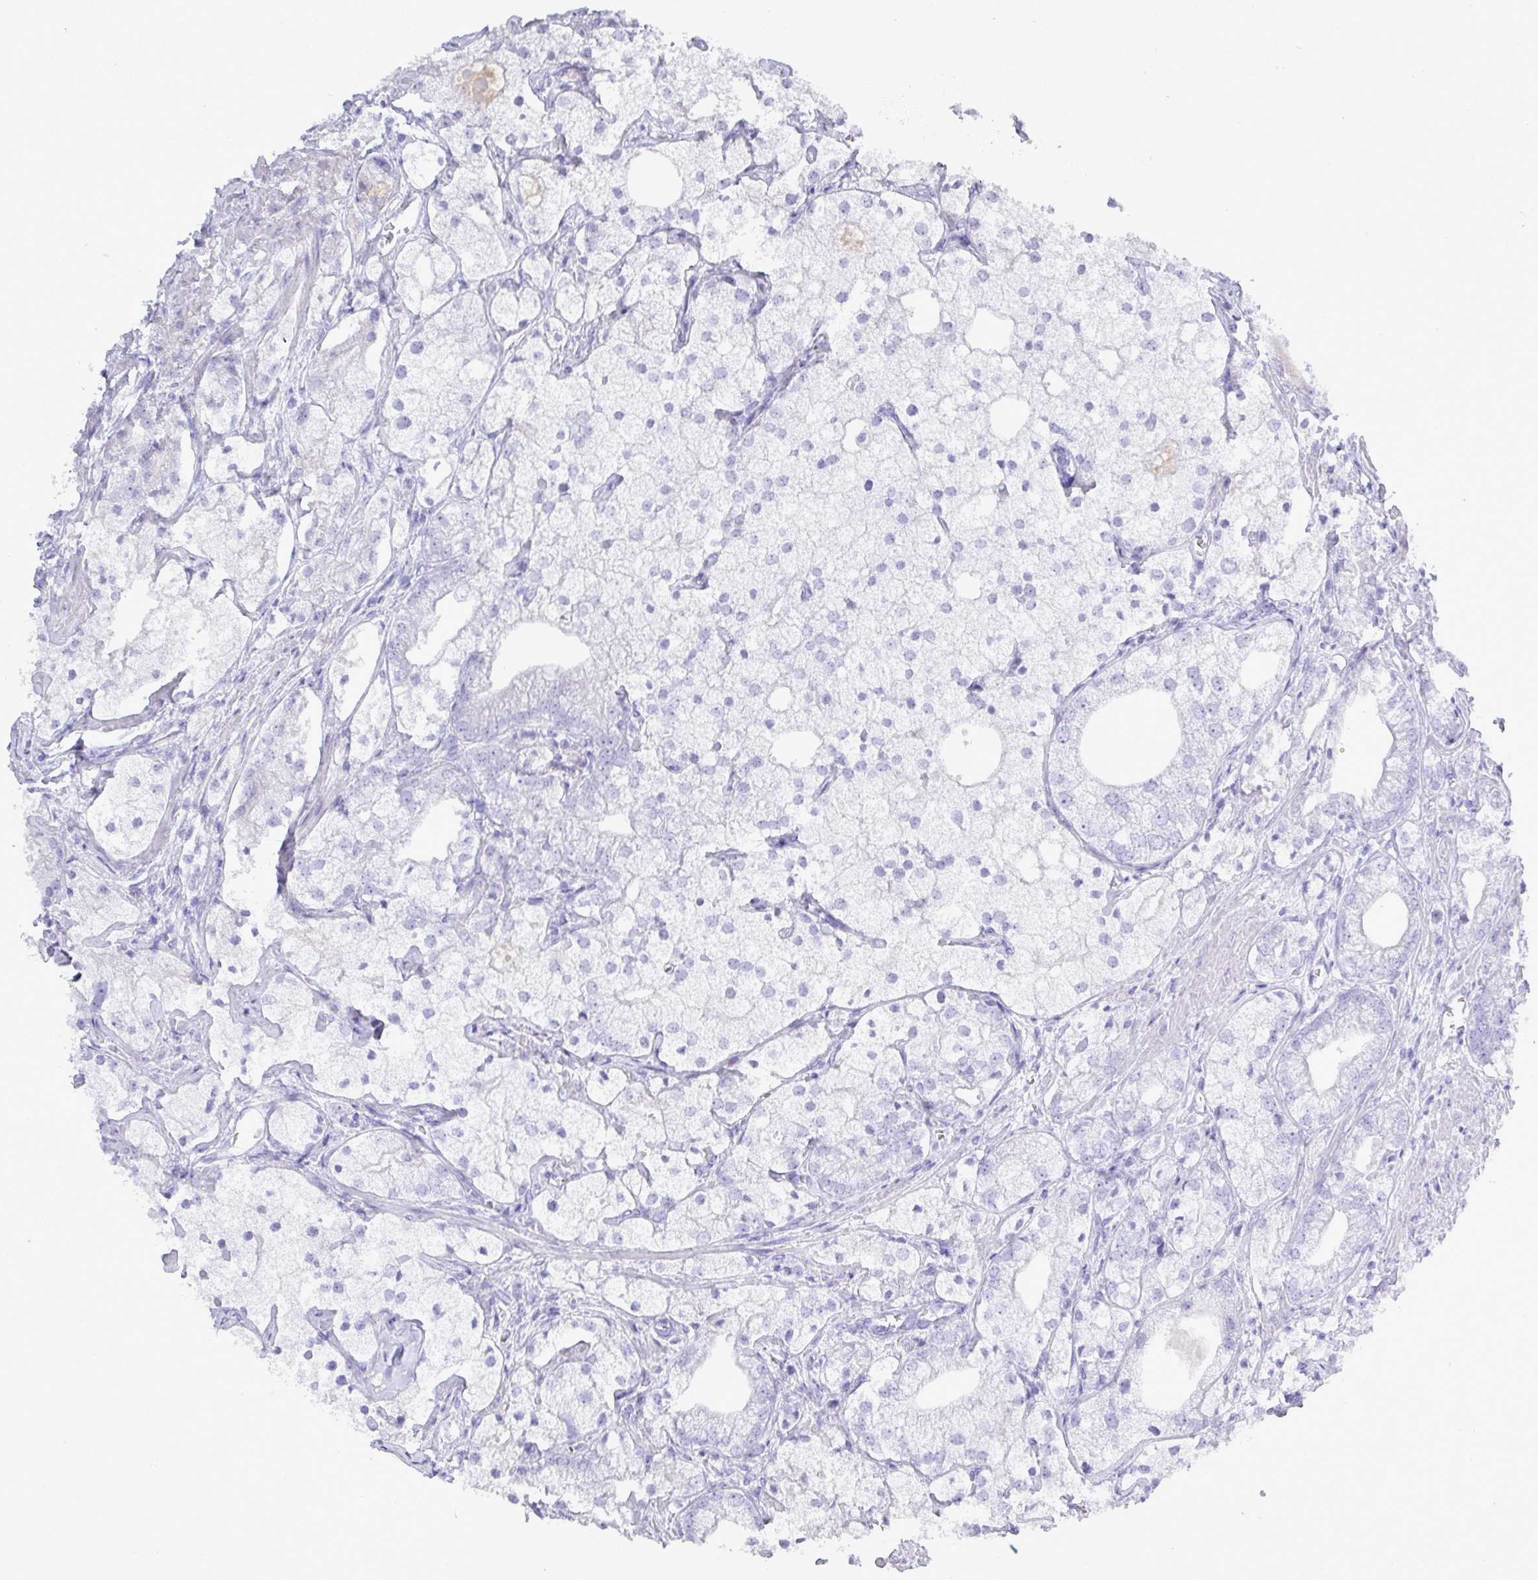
{"staining": {"intensity": "negative", "quantity": "none", "location": "none"}, "tissue": "prostate cancer", "cell_type": "Tumor cells", "image_type": "cancer", "snomed": [{"axis": "morphology", "description": "Adenocarcinoma, Low grade"}, {"axis": "topography", "description": "Prostate"}], "caption": "A high-resolution micrograph shows immunohistochemistry (IHC) staining of prostate cancer (adenocarcinoma (low-grade)), which displays no significant staining in tumor cells.", "gene": "TNFSF12", "patient": {"sex": "male", "age": 69}}